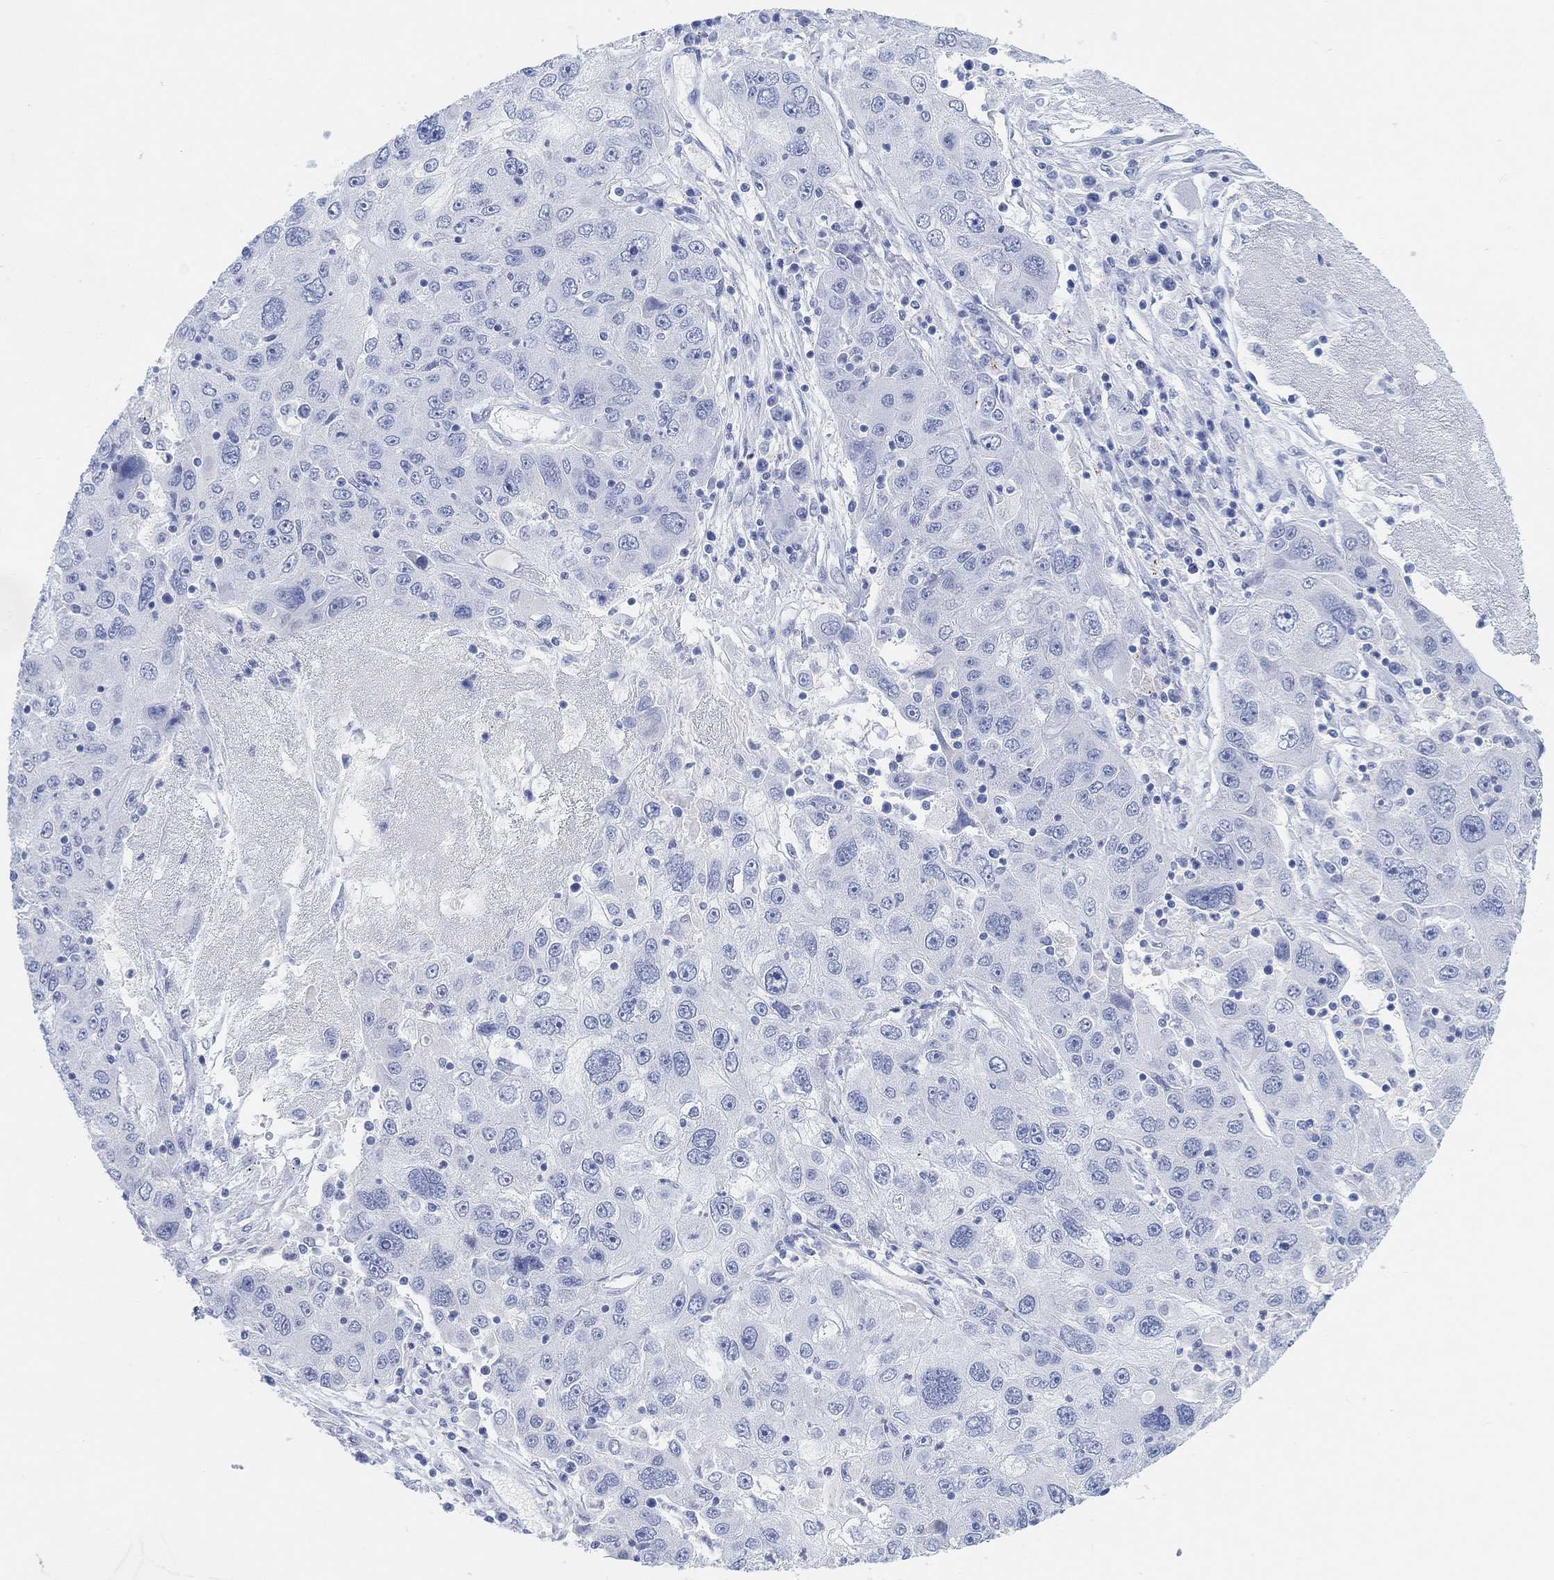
{"staining": {"intensity": "negative", "quantity": "none", "location": "none"}, "tissue": "stomach cancer", "cell_type": "Tumor cells", "image_type": "cancer", "snomed": [{"axis": "morphology", "description": "Adenocarcinoma, NOS"}, {"axis": "topography", "description": "Stomach"}], "caption": "This is an IHC photomicrograph of adenocarcinoma (stomach). There is no staining in tumor cells.", "gene": "ENO4", "patient": {"sex": "male", "age": 56}}